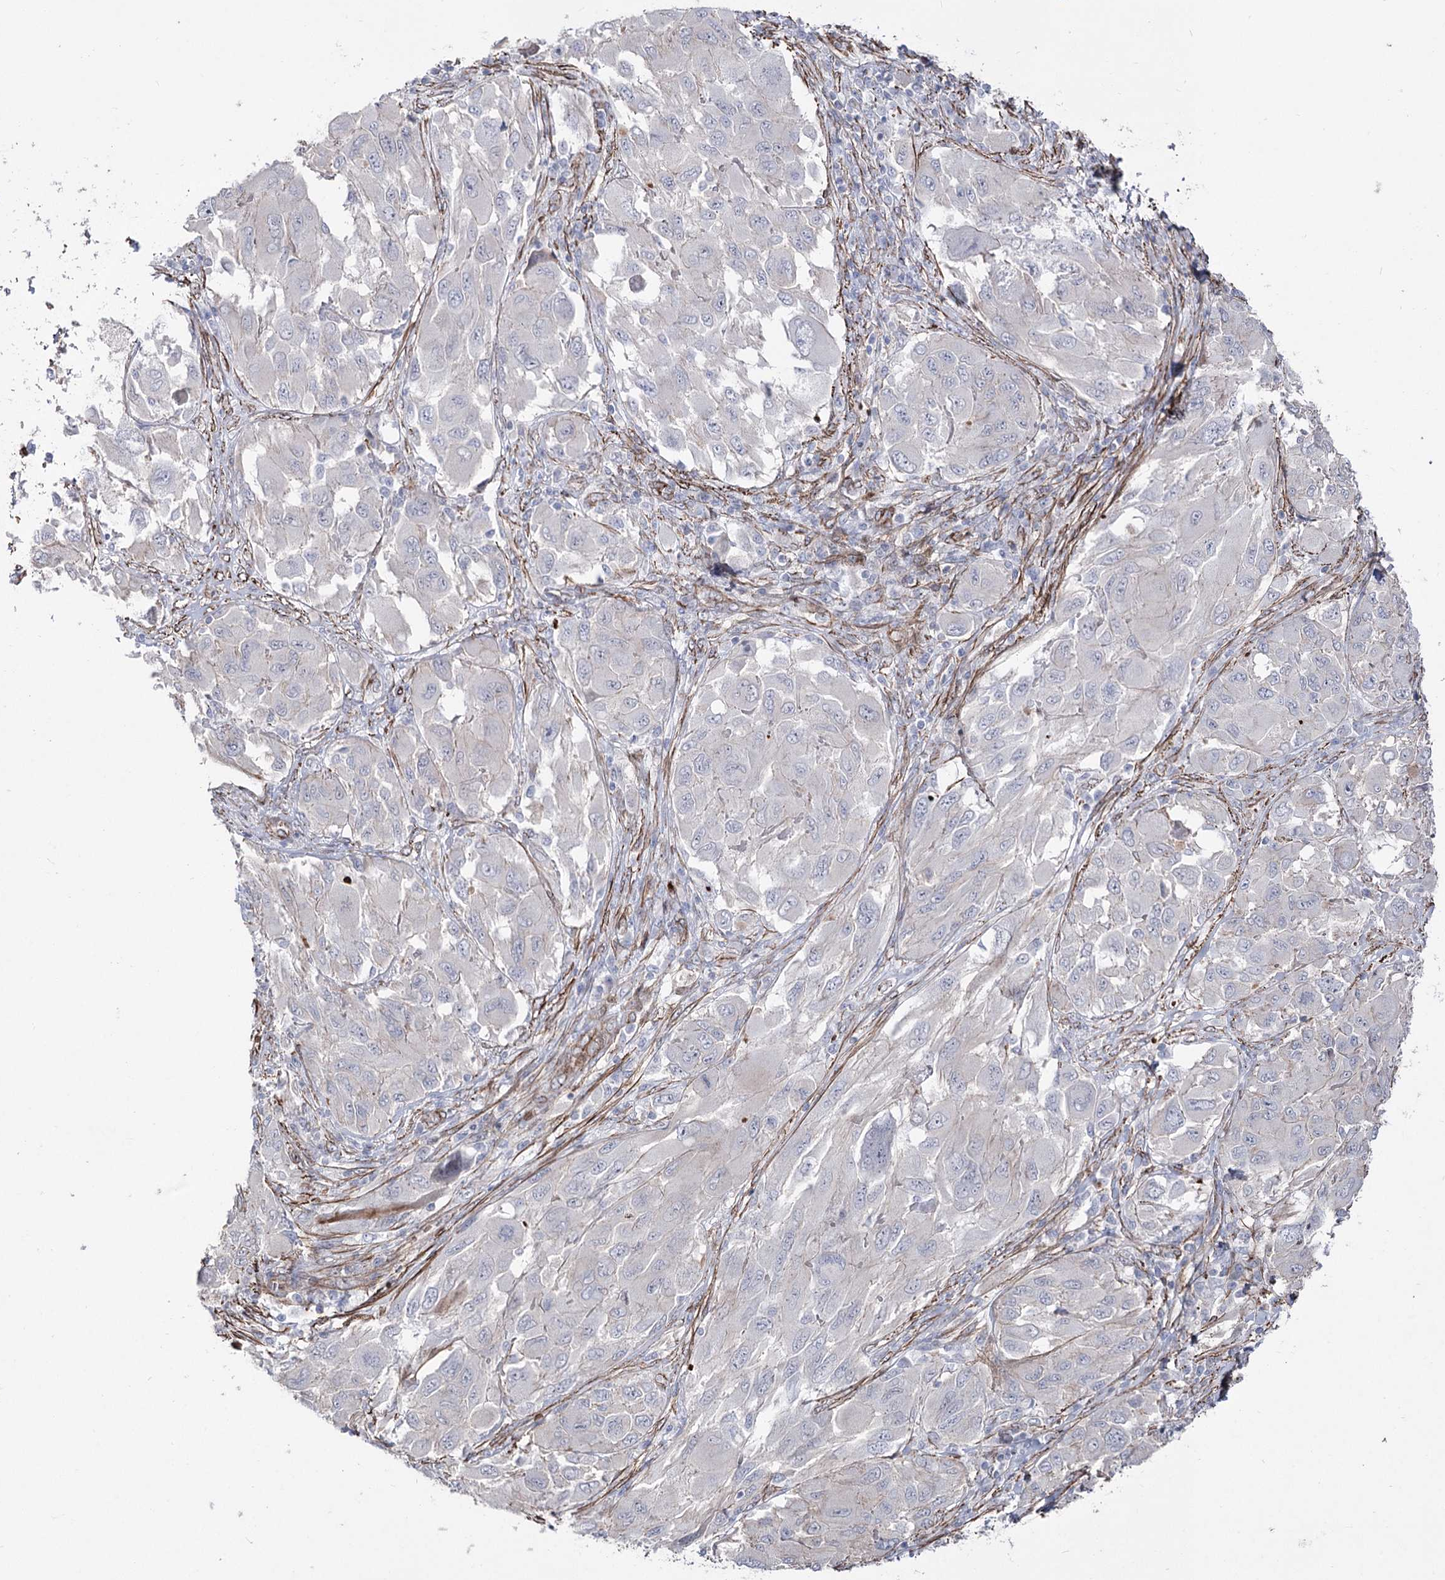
{"staining": {"intensity": "negative", "quantity": "none", "location": "none"}, "tissue": "melanoma", "cell_type": "Tumor cells", "image_type": "cancer", "snomed": [{"axis": "morphology", "description": "Malignant melanoma, NOS"}, {"axis": "topography", "description": "Skin"}], "caption": "The image demonstrates no staining of tumor cells in malignant melanoma.", "gene": "ARHGAP20", "patient": {"sex": "female", "age": 91}}